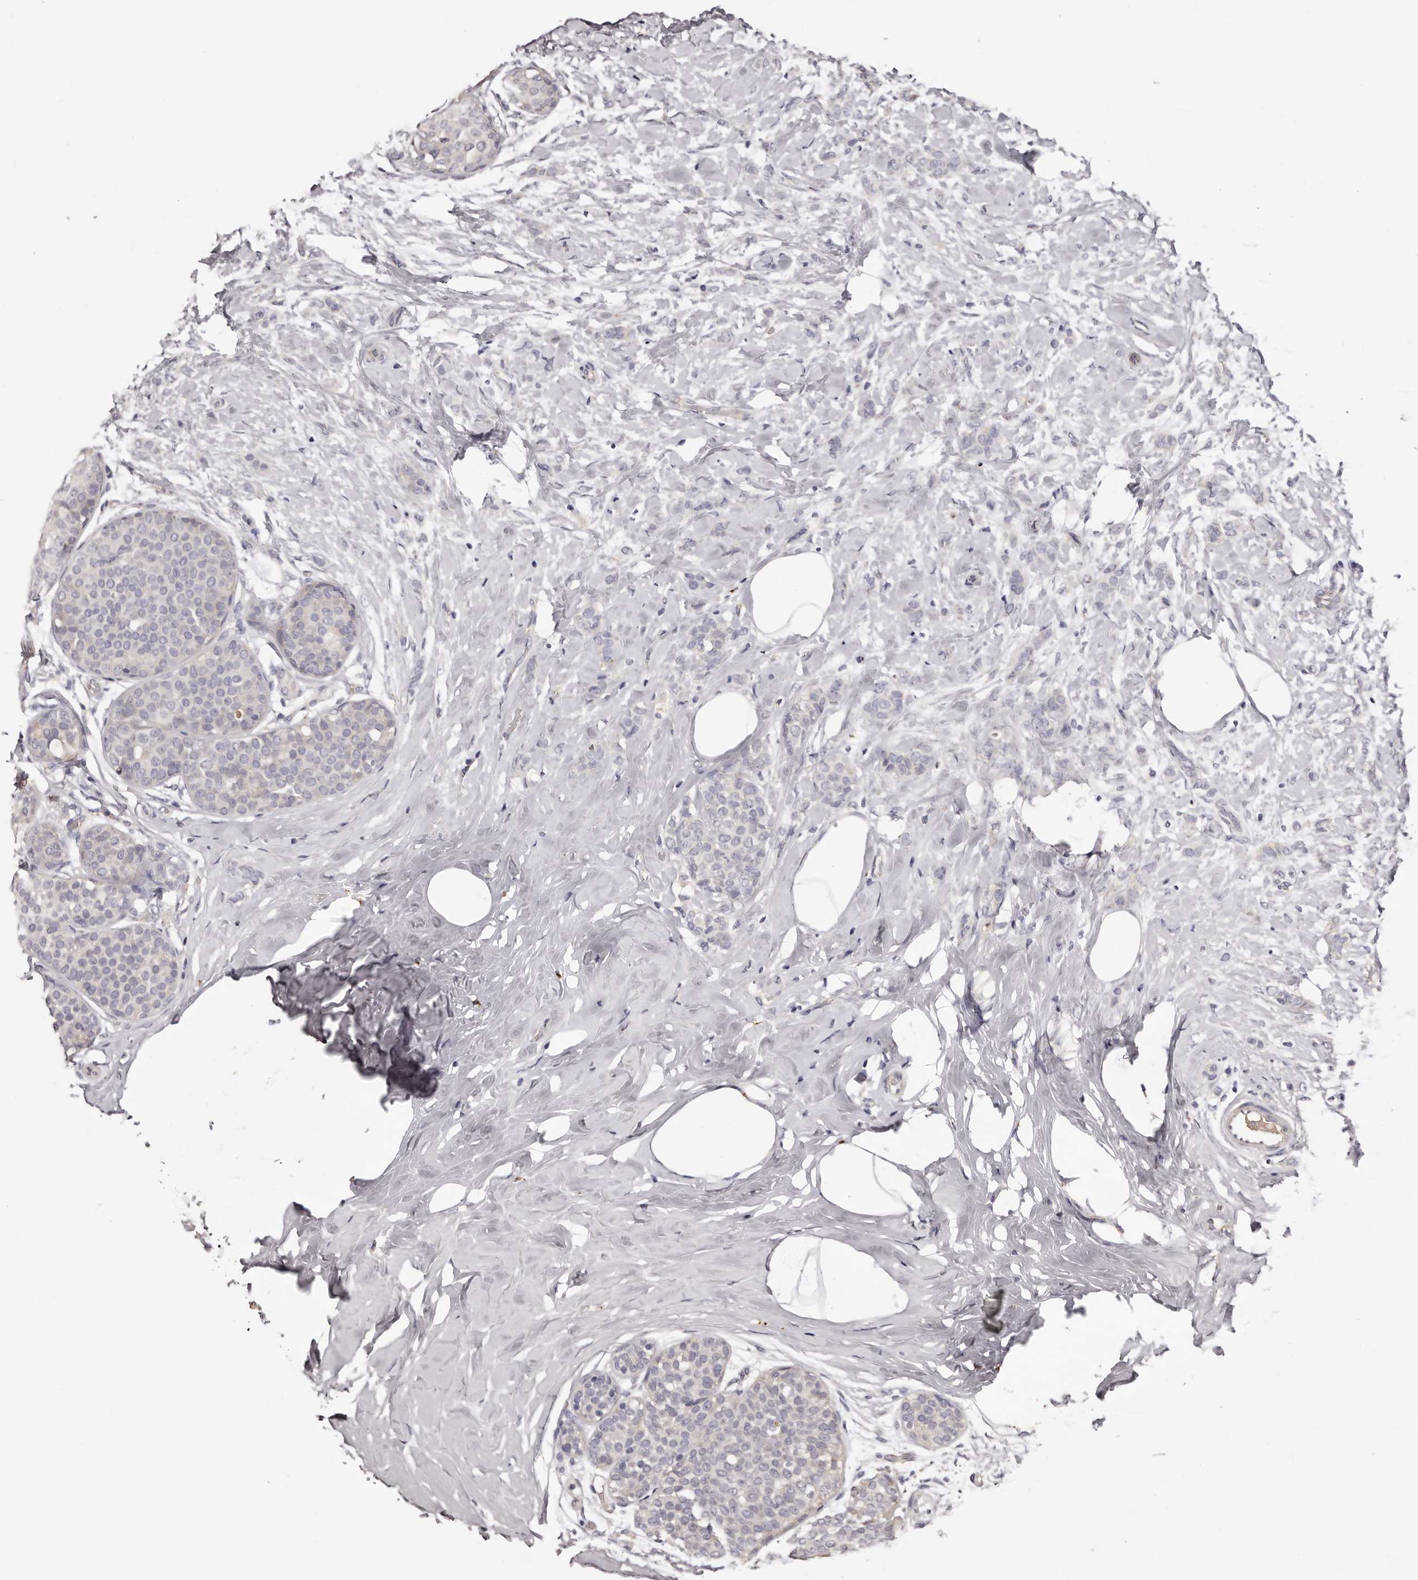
{"staining": {"intensity": "negative", "quantity": "none", "location": "none"}, "tissue": "breast cancer", "cell_type": "Tumor cells", "image_type": "cancer", "snomed": [{"axis": "morphology", "description": "Lobular carcinoma, in situ"}, {"axis": "morphology", "description": "Lobular carcinoma"}, {"axis": "topography", "description": "Breast"}], "caption": "Immunohistochemistry image of human lobular carcinoma in situ (breast) stained for a protein (brown), which reveals no staining in tumor cells.", "gene": "ETNK1", "patient": {"sex": "female", "age": 41}}